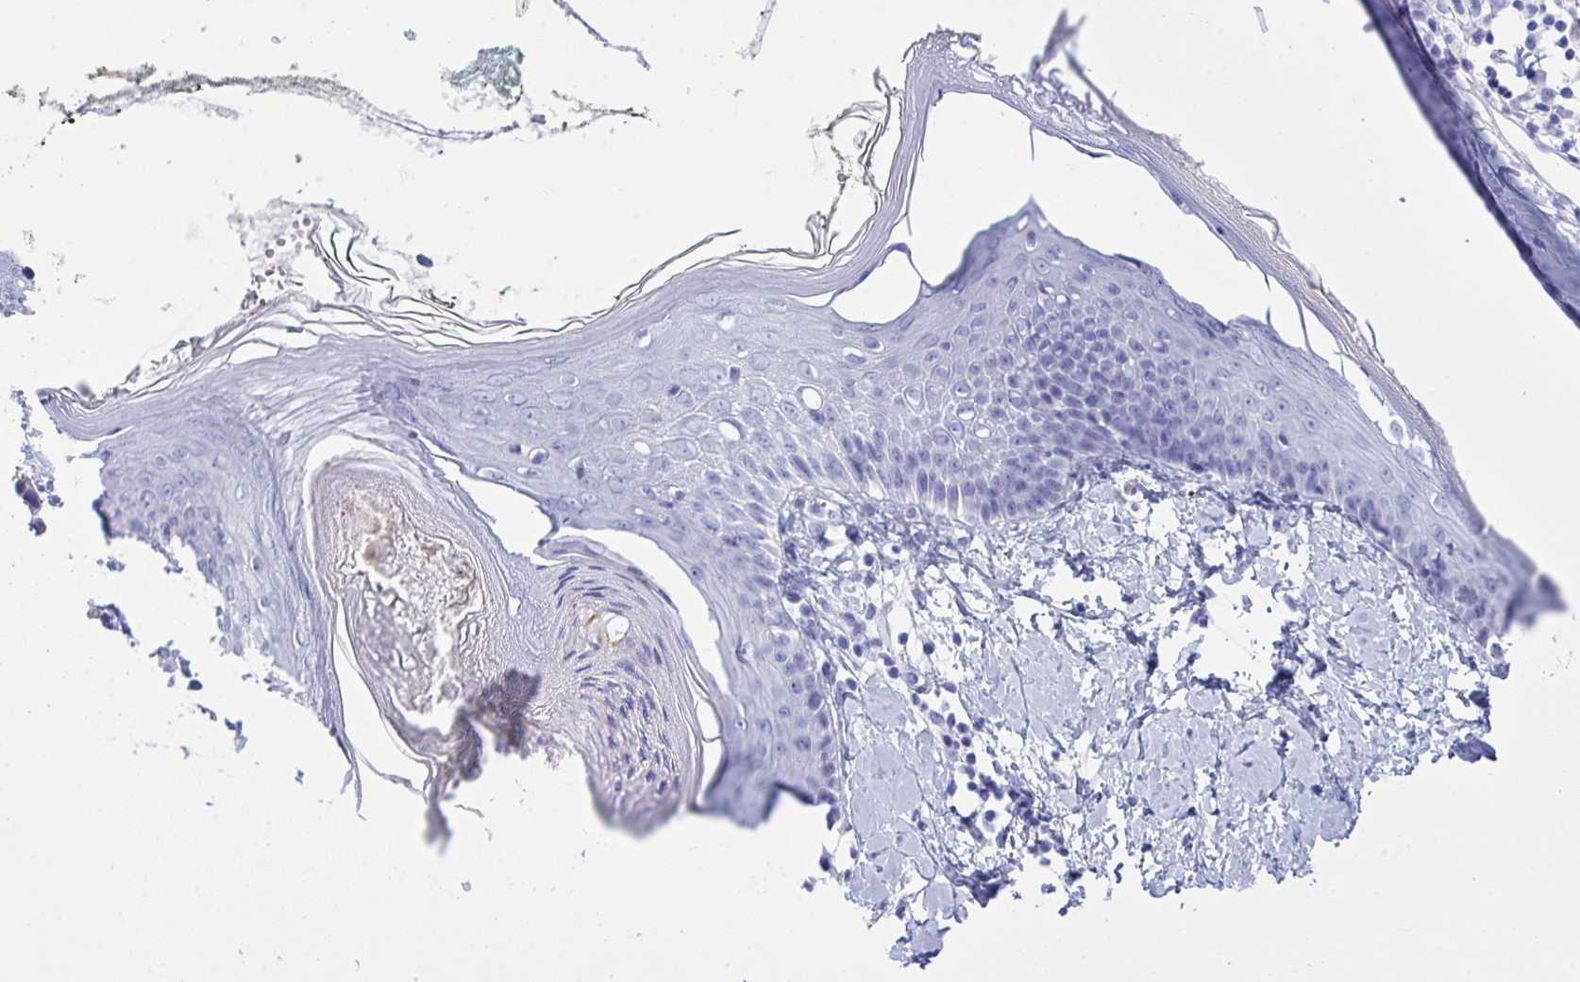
{"staining": {"intensity": "negative", "quantity": "none", "location": "none"}, "tissue": "skin", "cell_type": "Fibroblasts", "image_type": "normal", "snomed": [{"axis": "morphology", "description": "Normal tissue, NOS"}, {"axis": "topography", "description": "Skin"}], "caption": "Immunohistochemistry (IHC) histopathology image of benign skin stained for a protein (brown), which reveals no staining in fibroblasts. (DAB immunohistochemistry, high magnification).", "gene": "BEX5", "patient": {"sex": "female", "age": 34}}